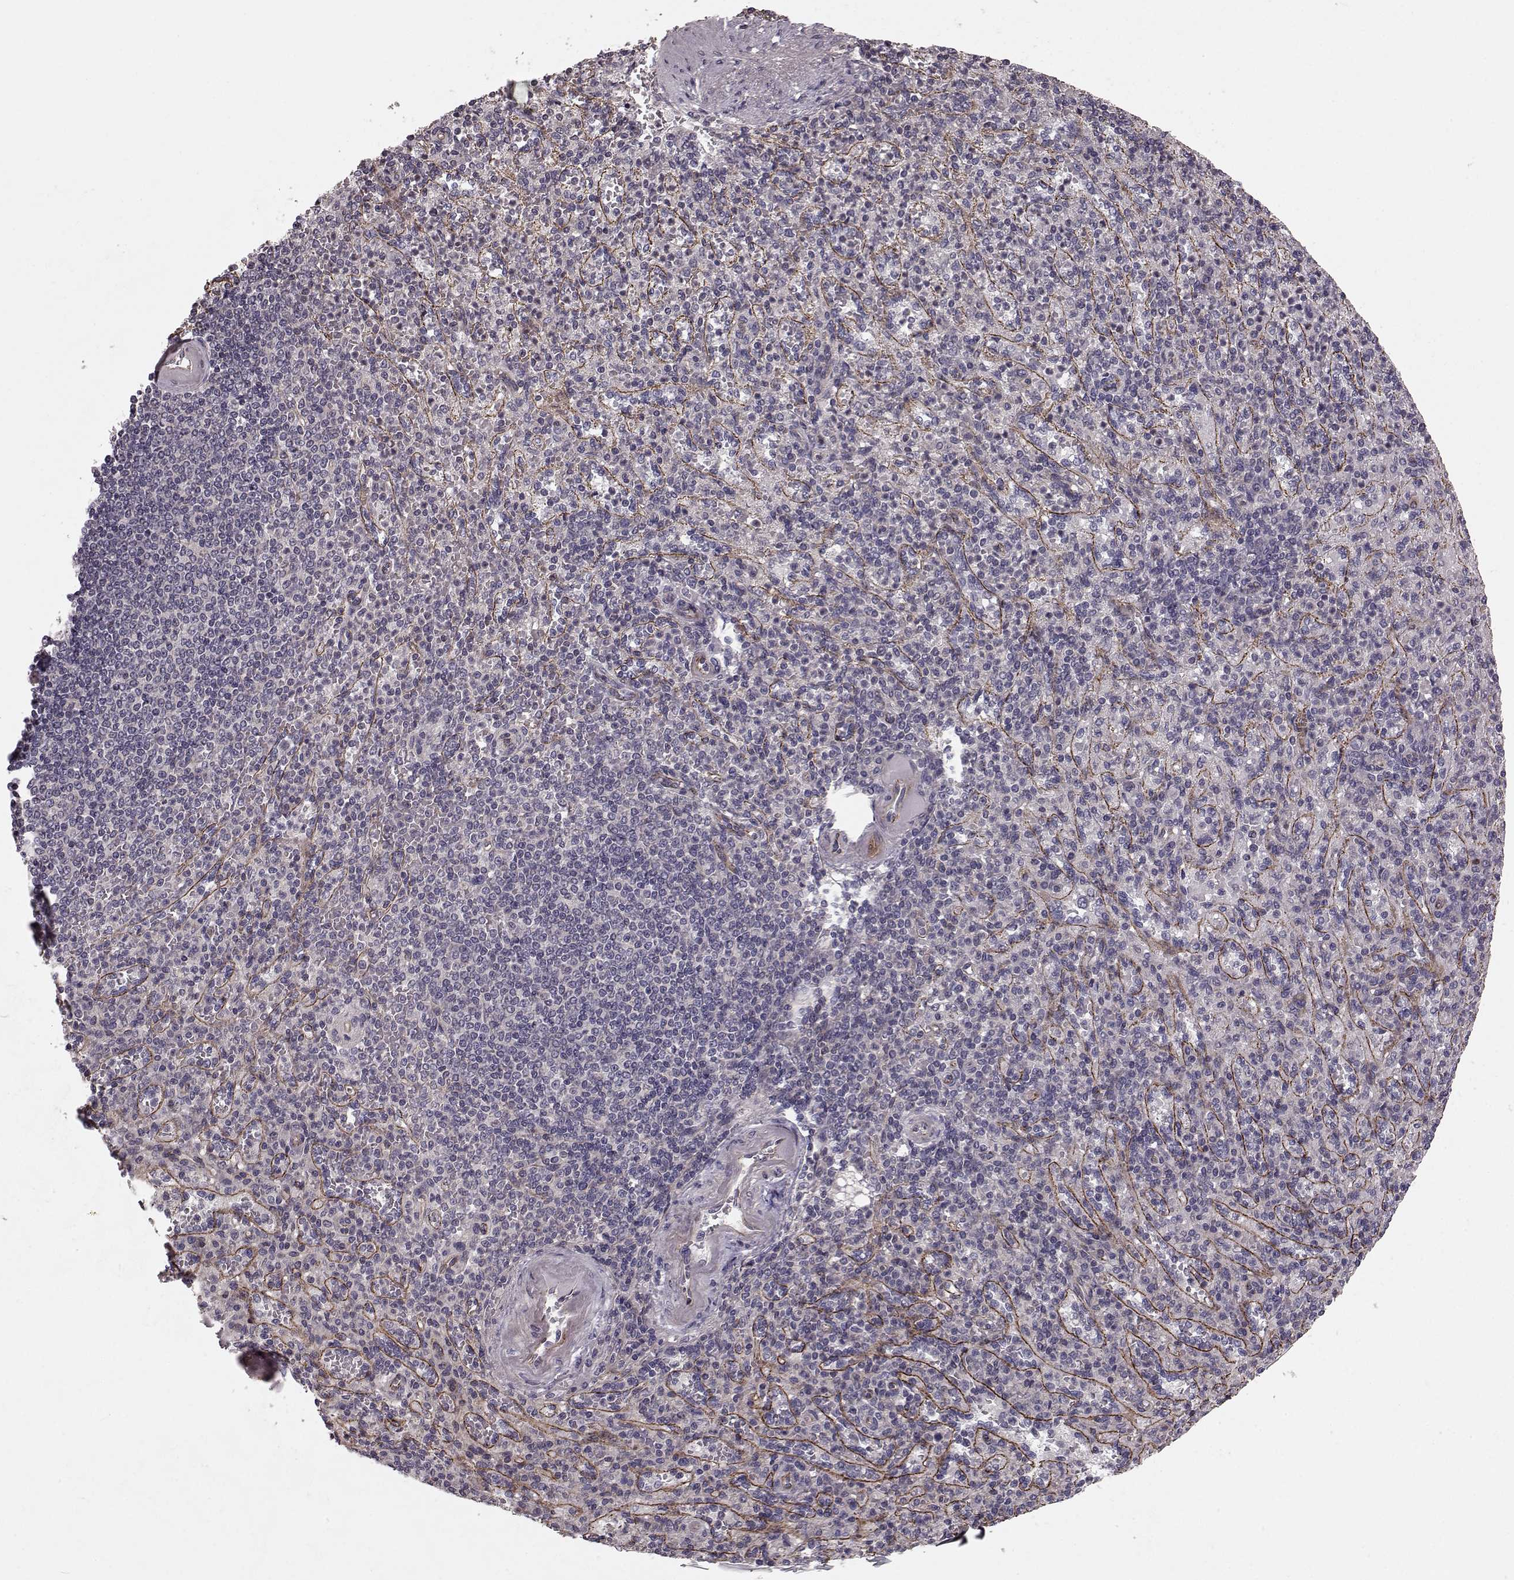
{"staining": {"intensity": "negative", "quantity": "none", "location": "none"}, "tissue": "spleen", "cell_type": "Cells in red pulp", "image_type": "normal", "snomed": [{"axis": "morphology", "description": "Normal tissue, NOS"}, {"axis": "topography", "description": "Spleen"}], "caption": "Immunohistochemistry image of normal spleen: human spleen stained with DAB demonstrates no significant protein expression in cells in red pulp.", "gene": "SLC22A18", "patient": {"sex": "female", "age": 74}}